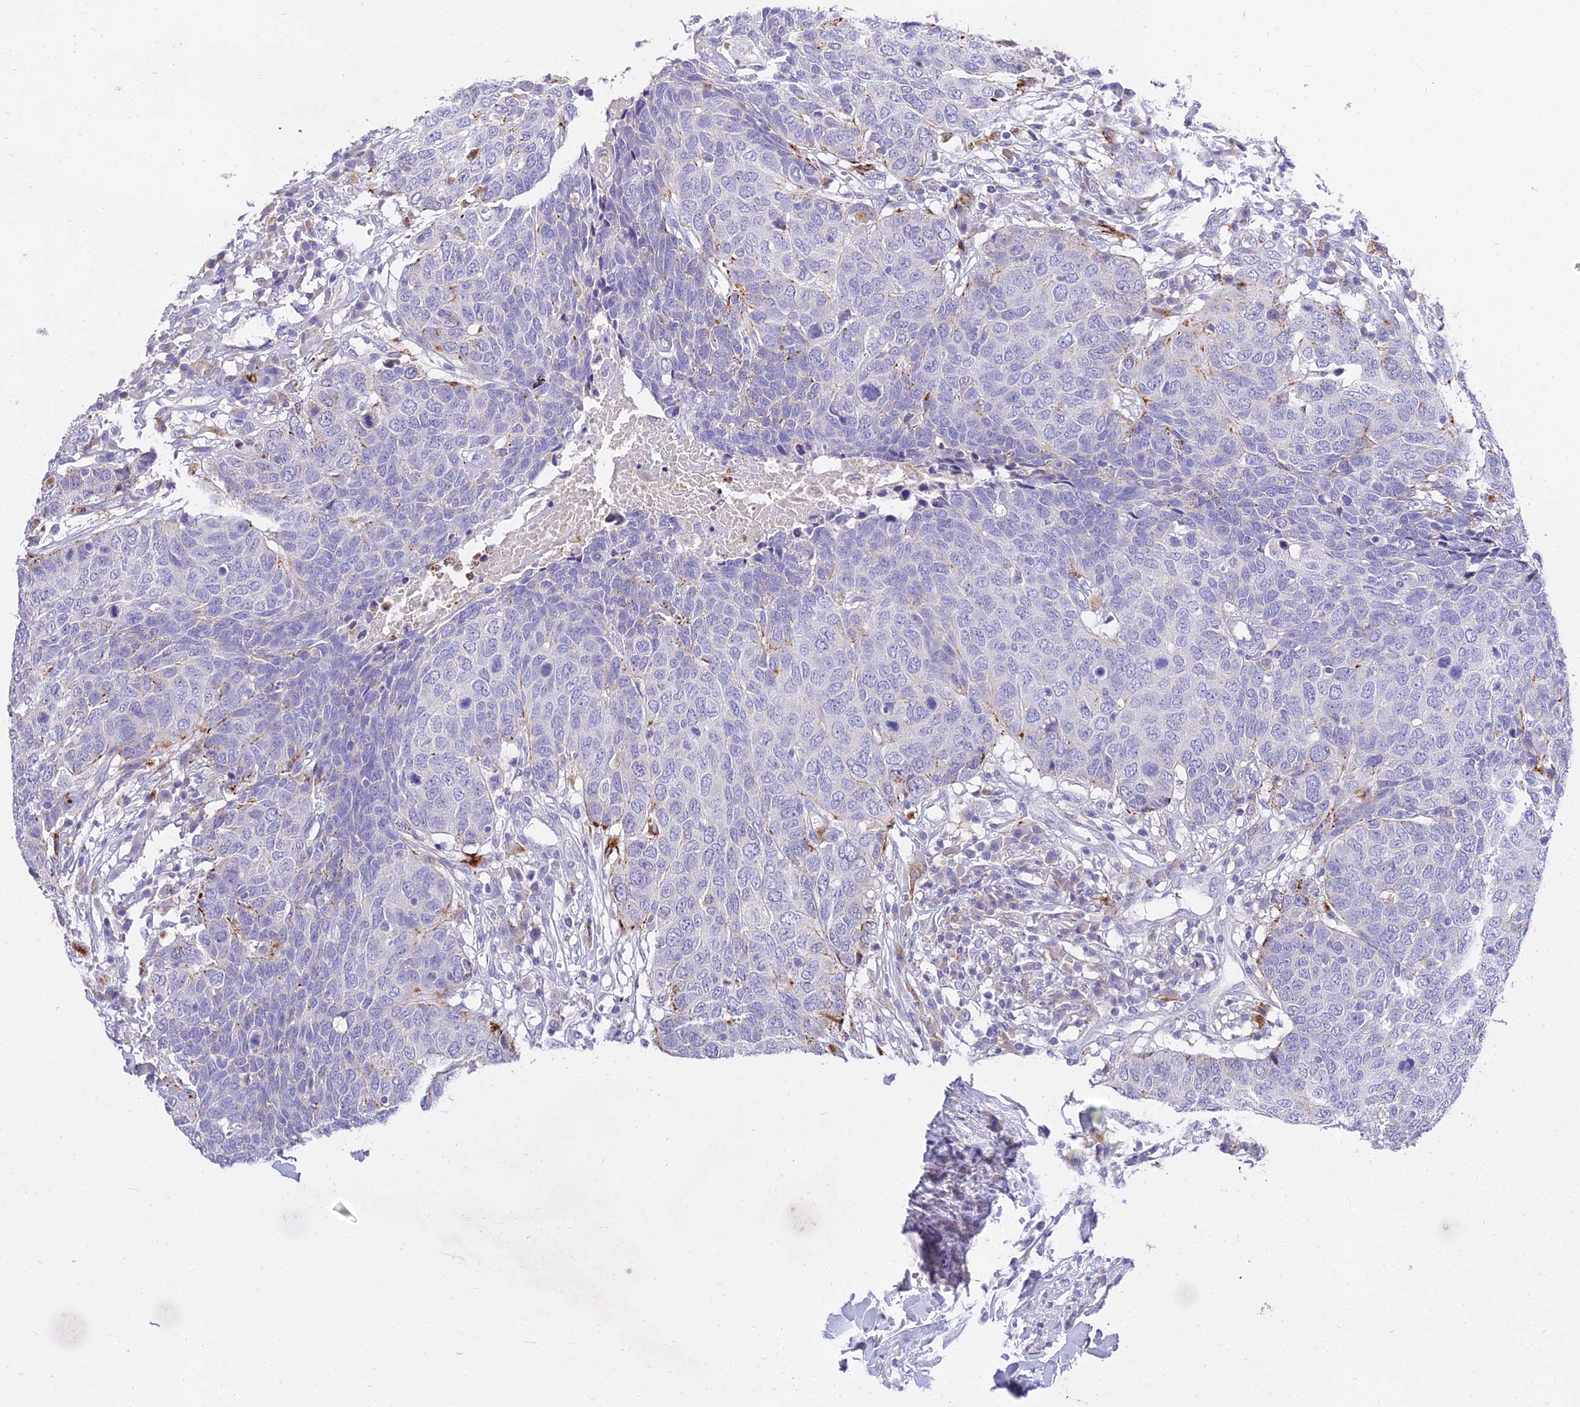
{"staining": {"intensity": "negative", "quantity": "none", "location": "none"}, "tissue": "head and neck cancer", "cell_type": "Tumor cells", "image_type": "cancer", "snomed": [{"axis": "morphology", "description": "Squamous cell carcinoma, NOS"}, {"axis": "topography", "description": "Head-Neck"}], "caption": "Protein analysis of head and neck squamous cell carcinoma demonstrates no significant positivity in tumor cells. (DAB (3,3'-diaminobenzidine) IHC visualized using brightfield microscopy, high magnification).", "gene": "VWC2L", "patient": {"sex": "male", "age": 66}}